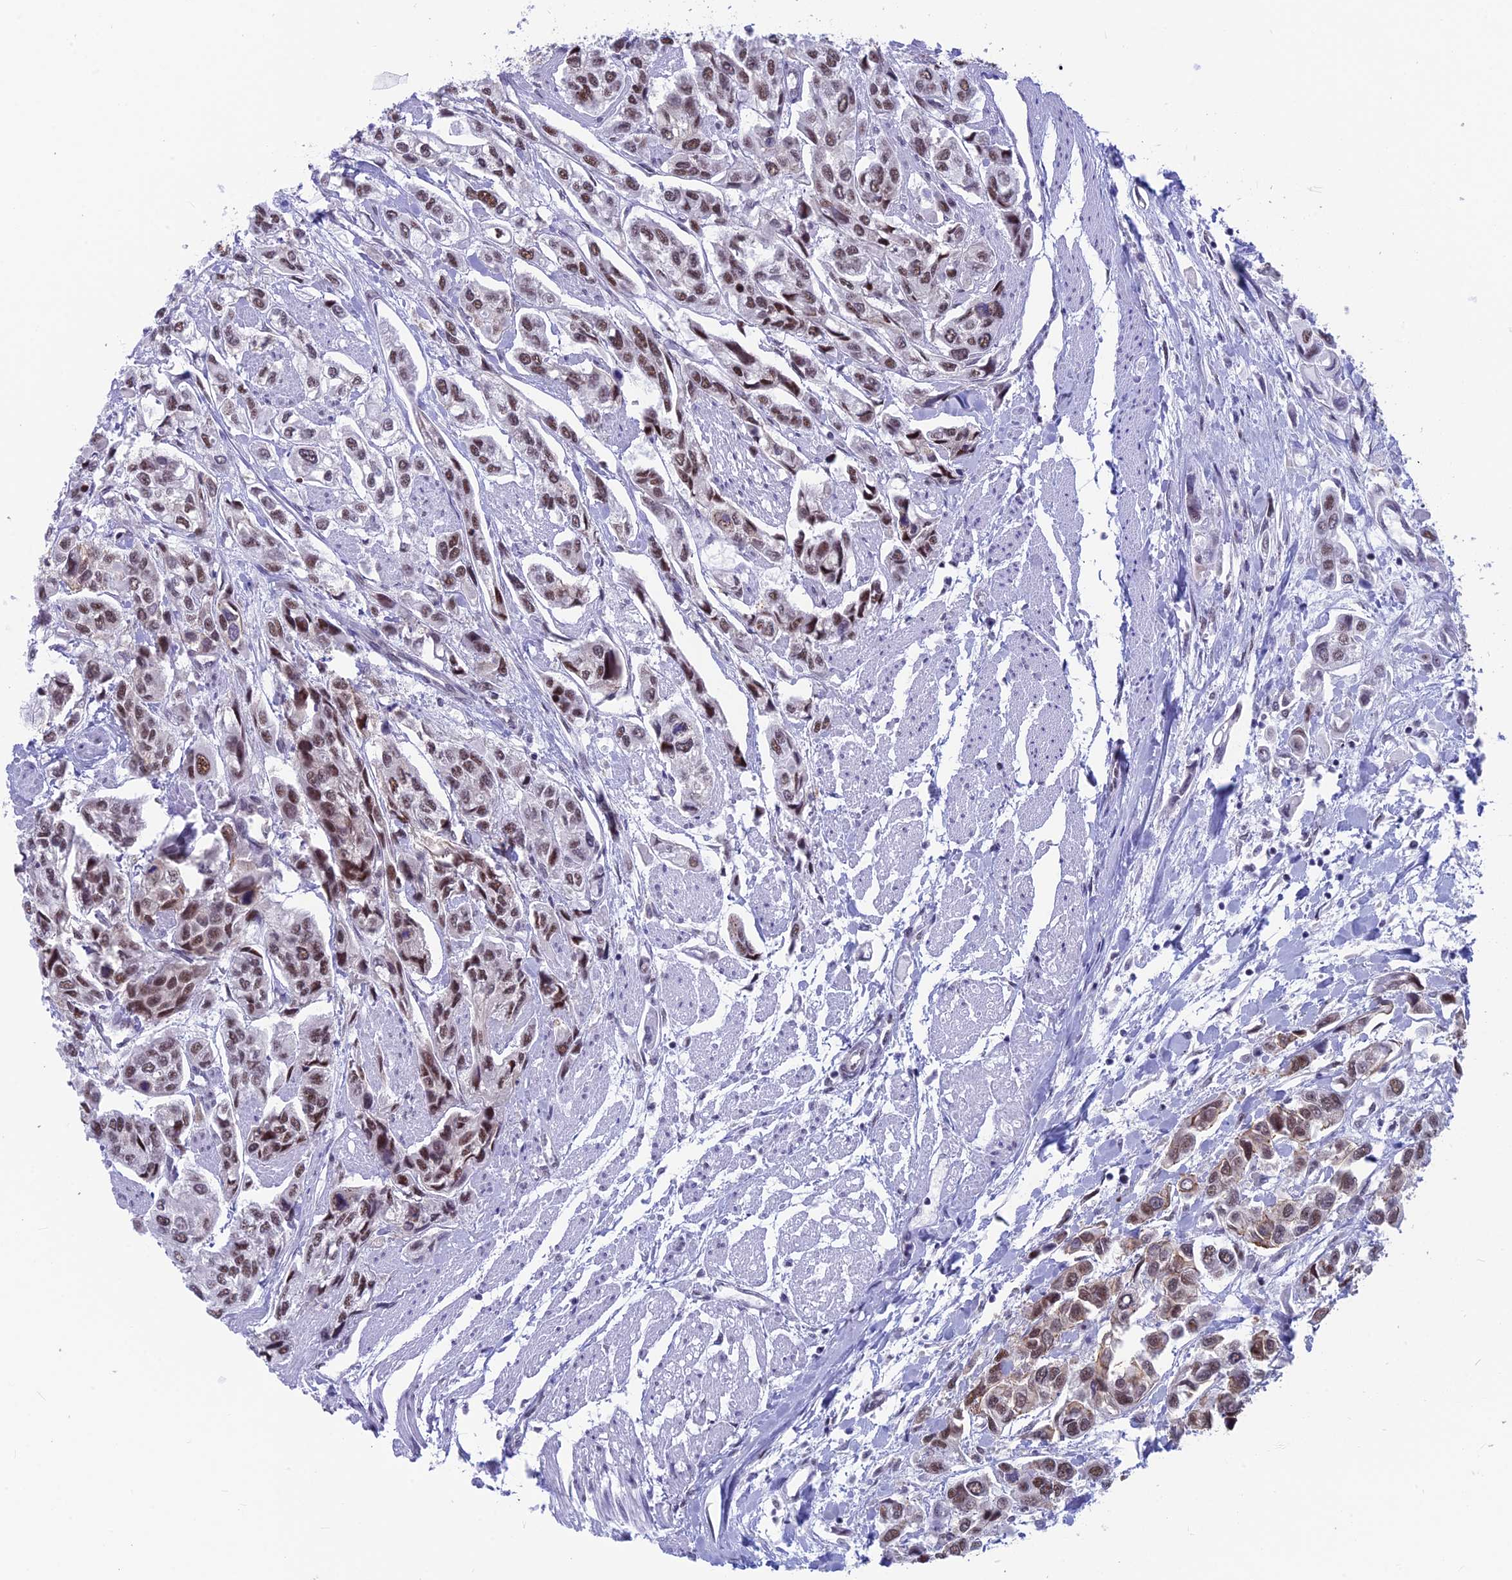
{"staining": {"intensity": "moderate", "quantity": ">75%", "location": "nuclear"}, "tissue": "urothelial cancer", "cell_type": "Tumor cells", "image_type": "cancer", "snomed": [{"axis": "morphology", "description": "Urothelial carcinoma, High grade"}, {"axis": "topography", "description": "Urinary bladder"}], "caption": "IHC staining of urothelial cancer, which exhibits medium levels of moderate nuclear positivity in approximately >75% of tumor cells indicating moderate nuclear protein positivity. The staining was performed using DAB (3,3'-diaminobenzidine) (brown) for protein detection and nuclei were counterstained in hematoxylin (blue).", "gene": "SRSF5", "patient": {"sex": "male", "age": 67}}